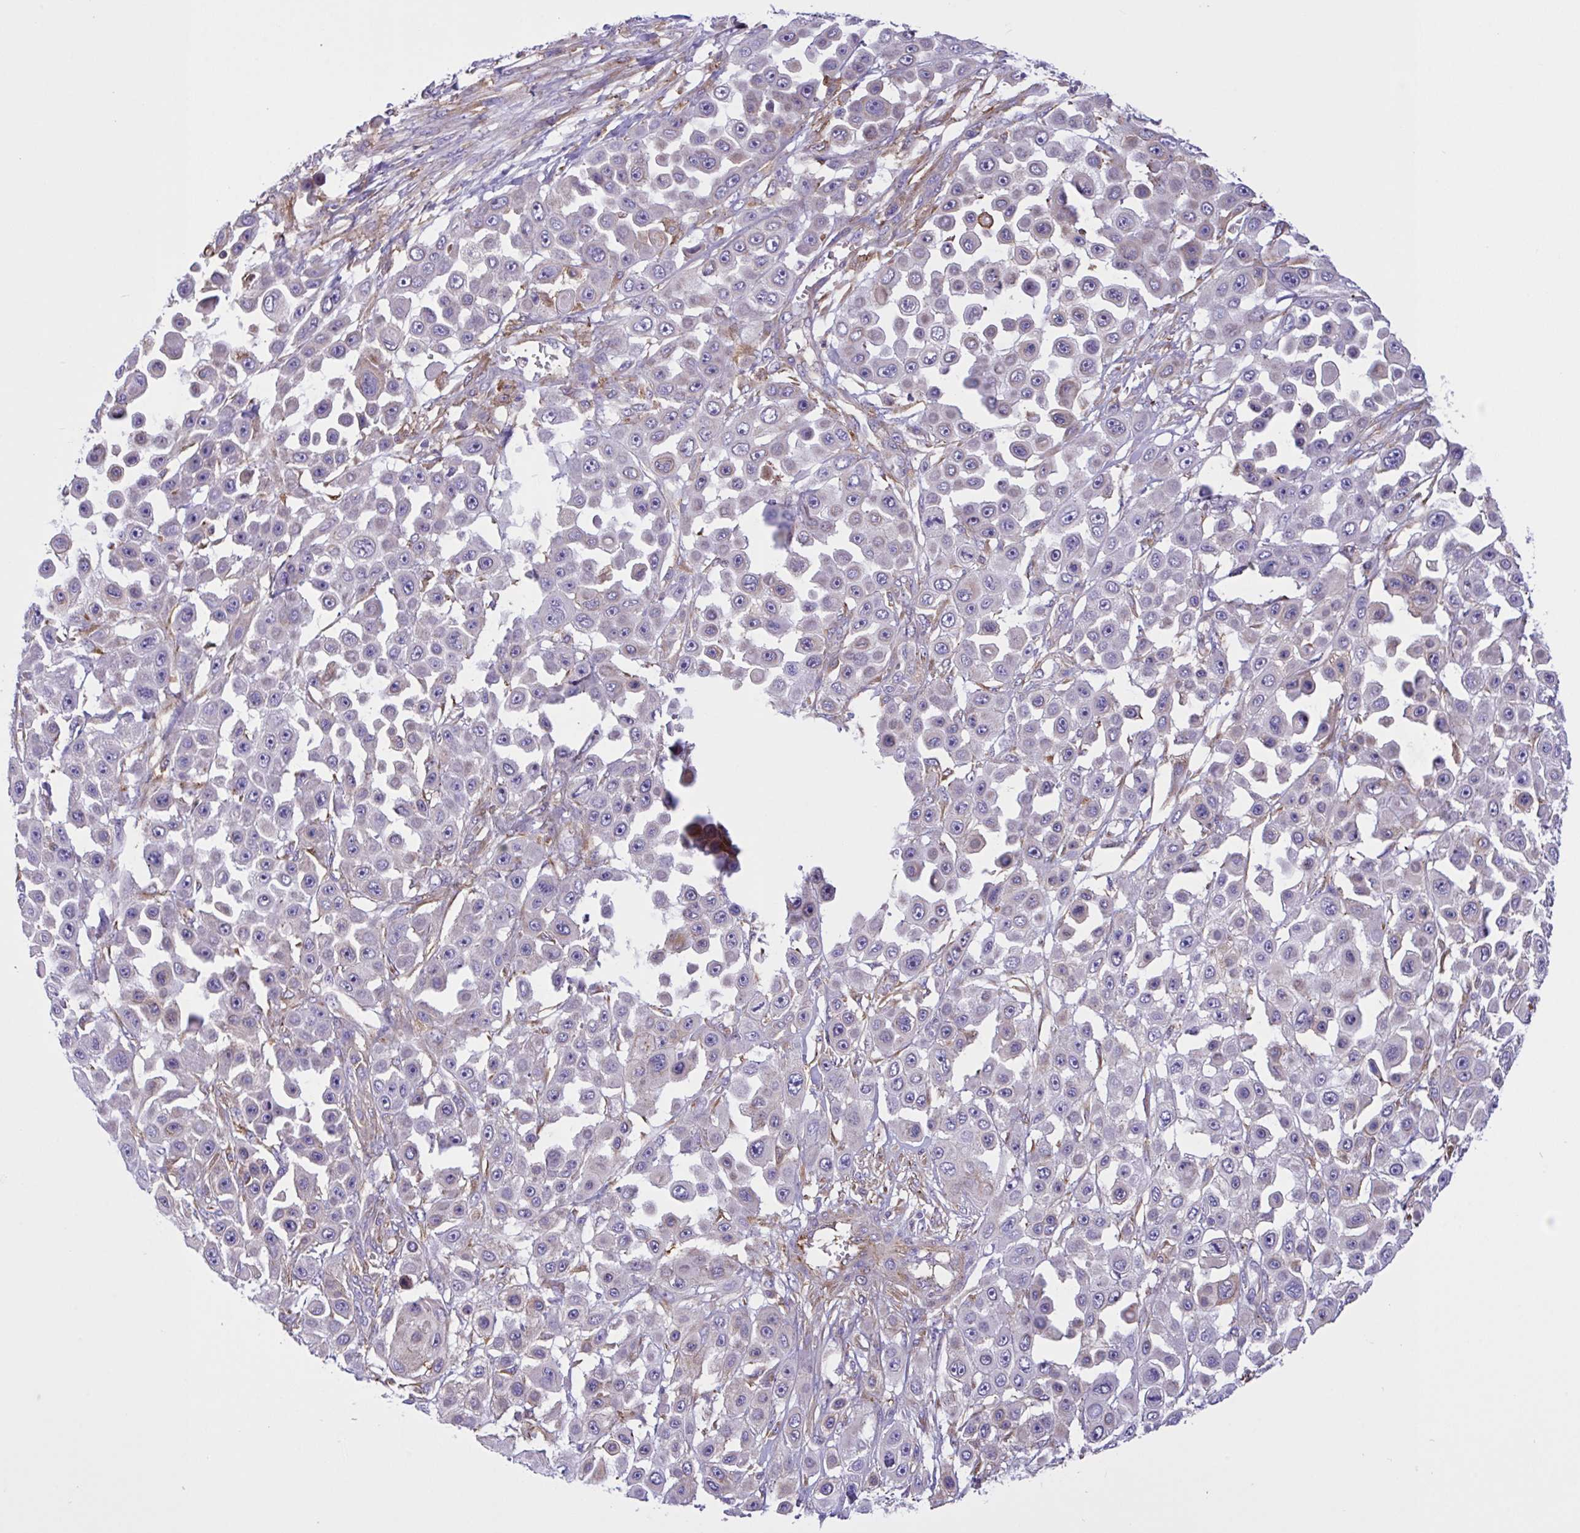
{"staining": {"intensity": "moderate", "quantity": "<25%", "location": "cytoplasmic/membranous"}, "tissue": "skin cancer", "cell_type": "Tumor cells", "image_type": "cancer", "snomed": [{"axis": "morphology", "description": "Squamous cell carcinoma, NOS"}, {"axis": "topography", "description": "Skin"}], "caption": "This histopathology image displays squamous cell carcinoma (skin) stained with immunohistochemistry (IHC) to label a protein in brown. The cytoplasmic/membranous of tumor cells show moderate positivity for the protein. Nuclei are counter-stained blue.", "gene": "OR51M1", "patient": {"sex": "male", "age": 67}}